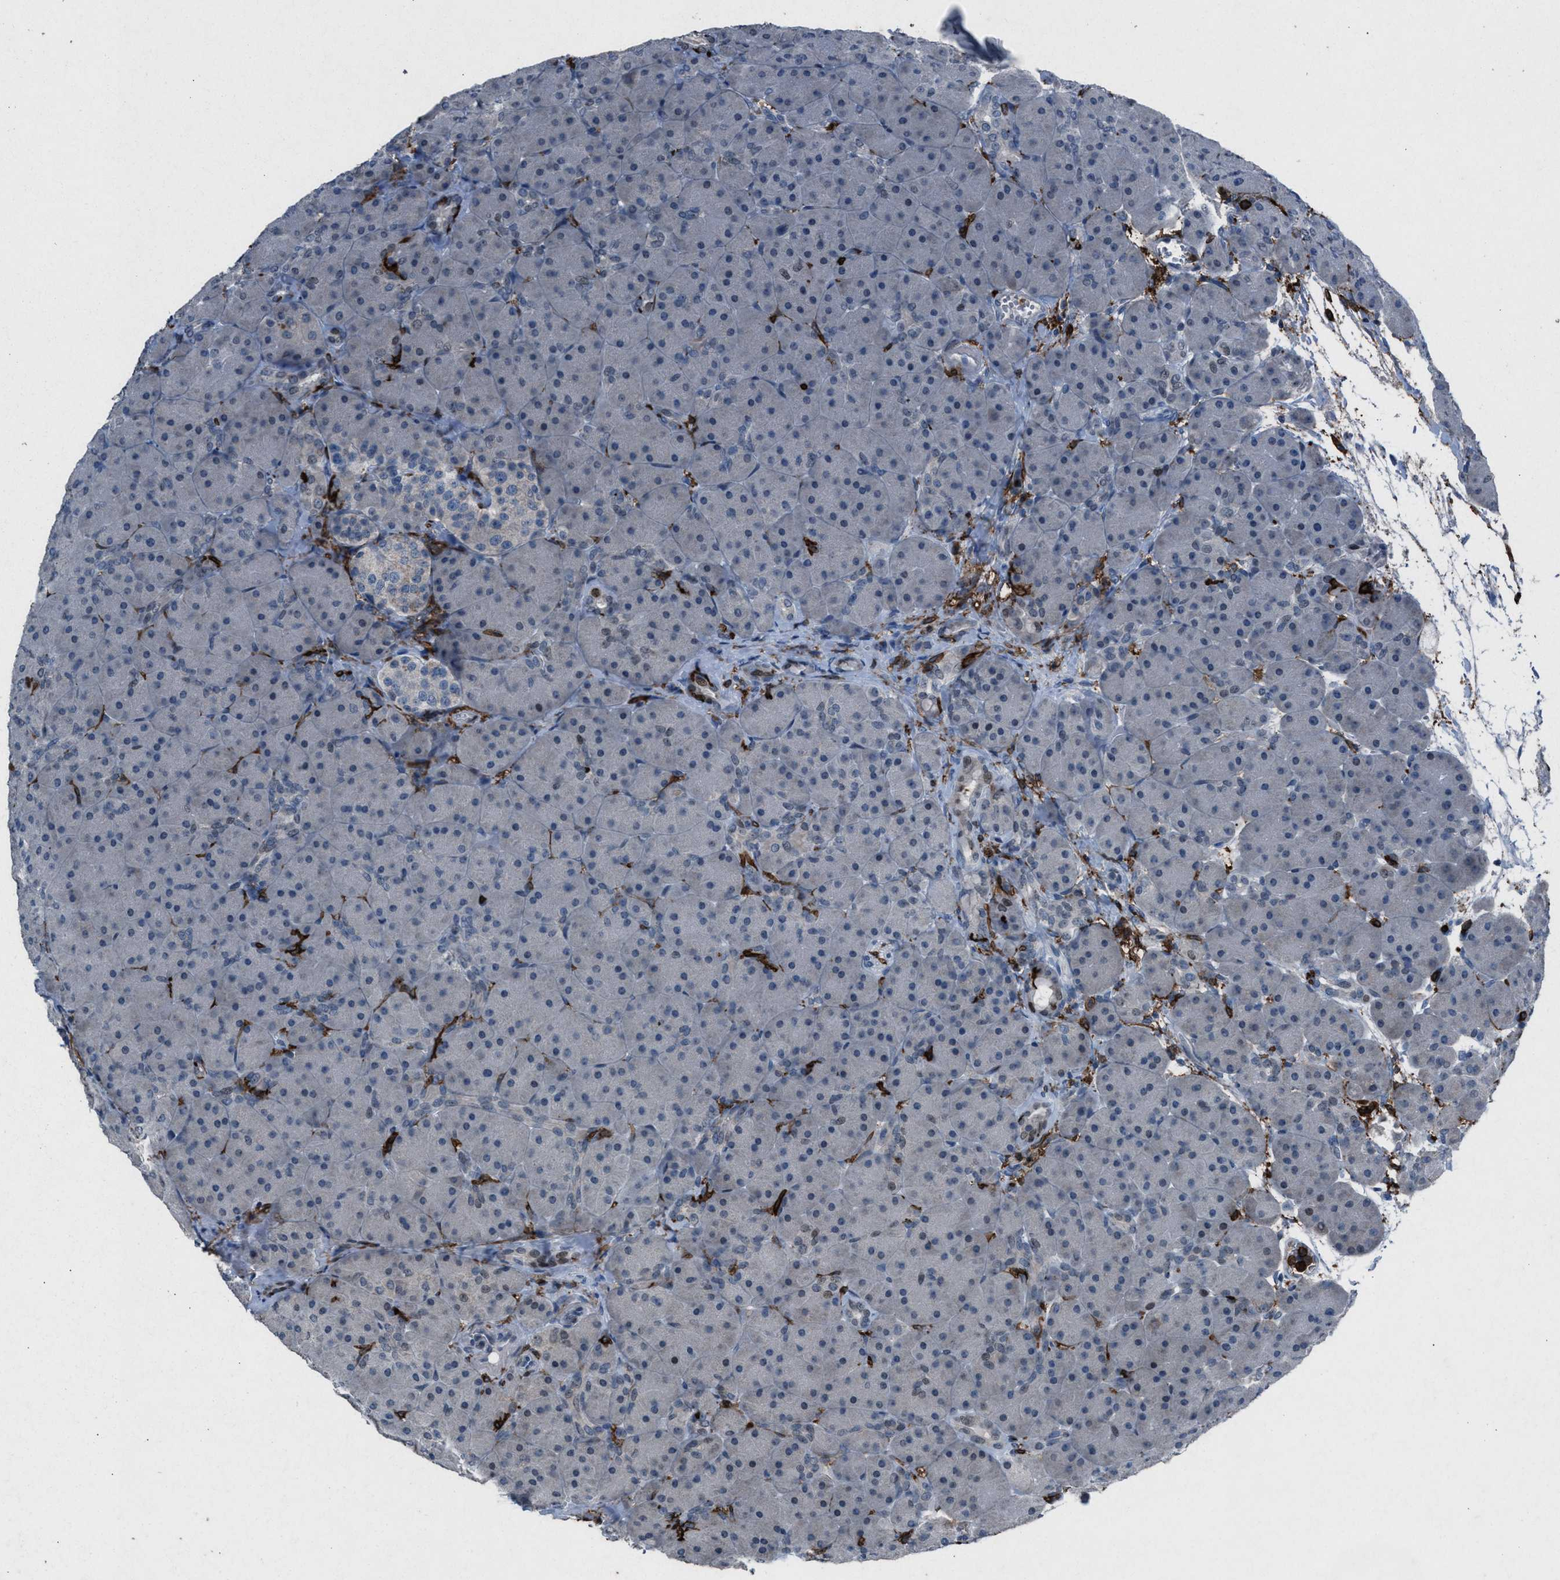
{"staining": {"intensity": "moderate", "quantity": "25%-75%", "location": "cytoplasmic/membranous"}, "tissue": "pancreas", "cell_type": "Exocrine glandular cells", "image_type": "normal", "snomed": [{"axis": "morphology", "description": "Normal tissue, NOS"}, {"axis": "topography", "description": "Pancreas"}], "caption": "Moderate cytoplasmic/membranous protein expression is present in about 25%-75% of exocrine glandular cells in pancreas. Nuclei are stained in blue.", "gene": "FCER1G", "patient": {"sex": "male", "age": 66}}